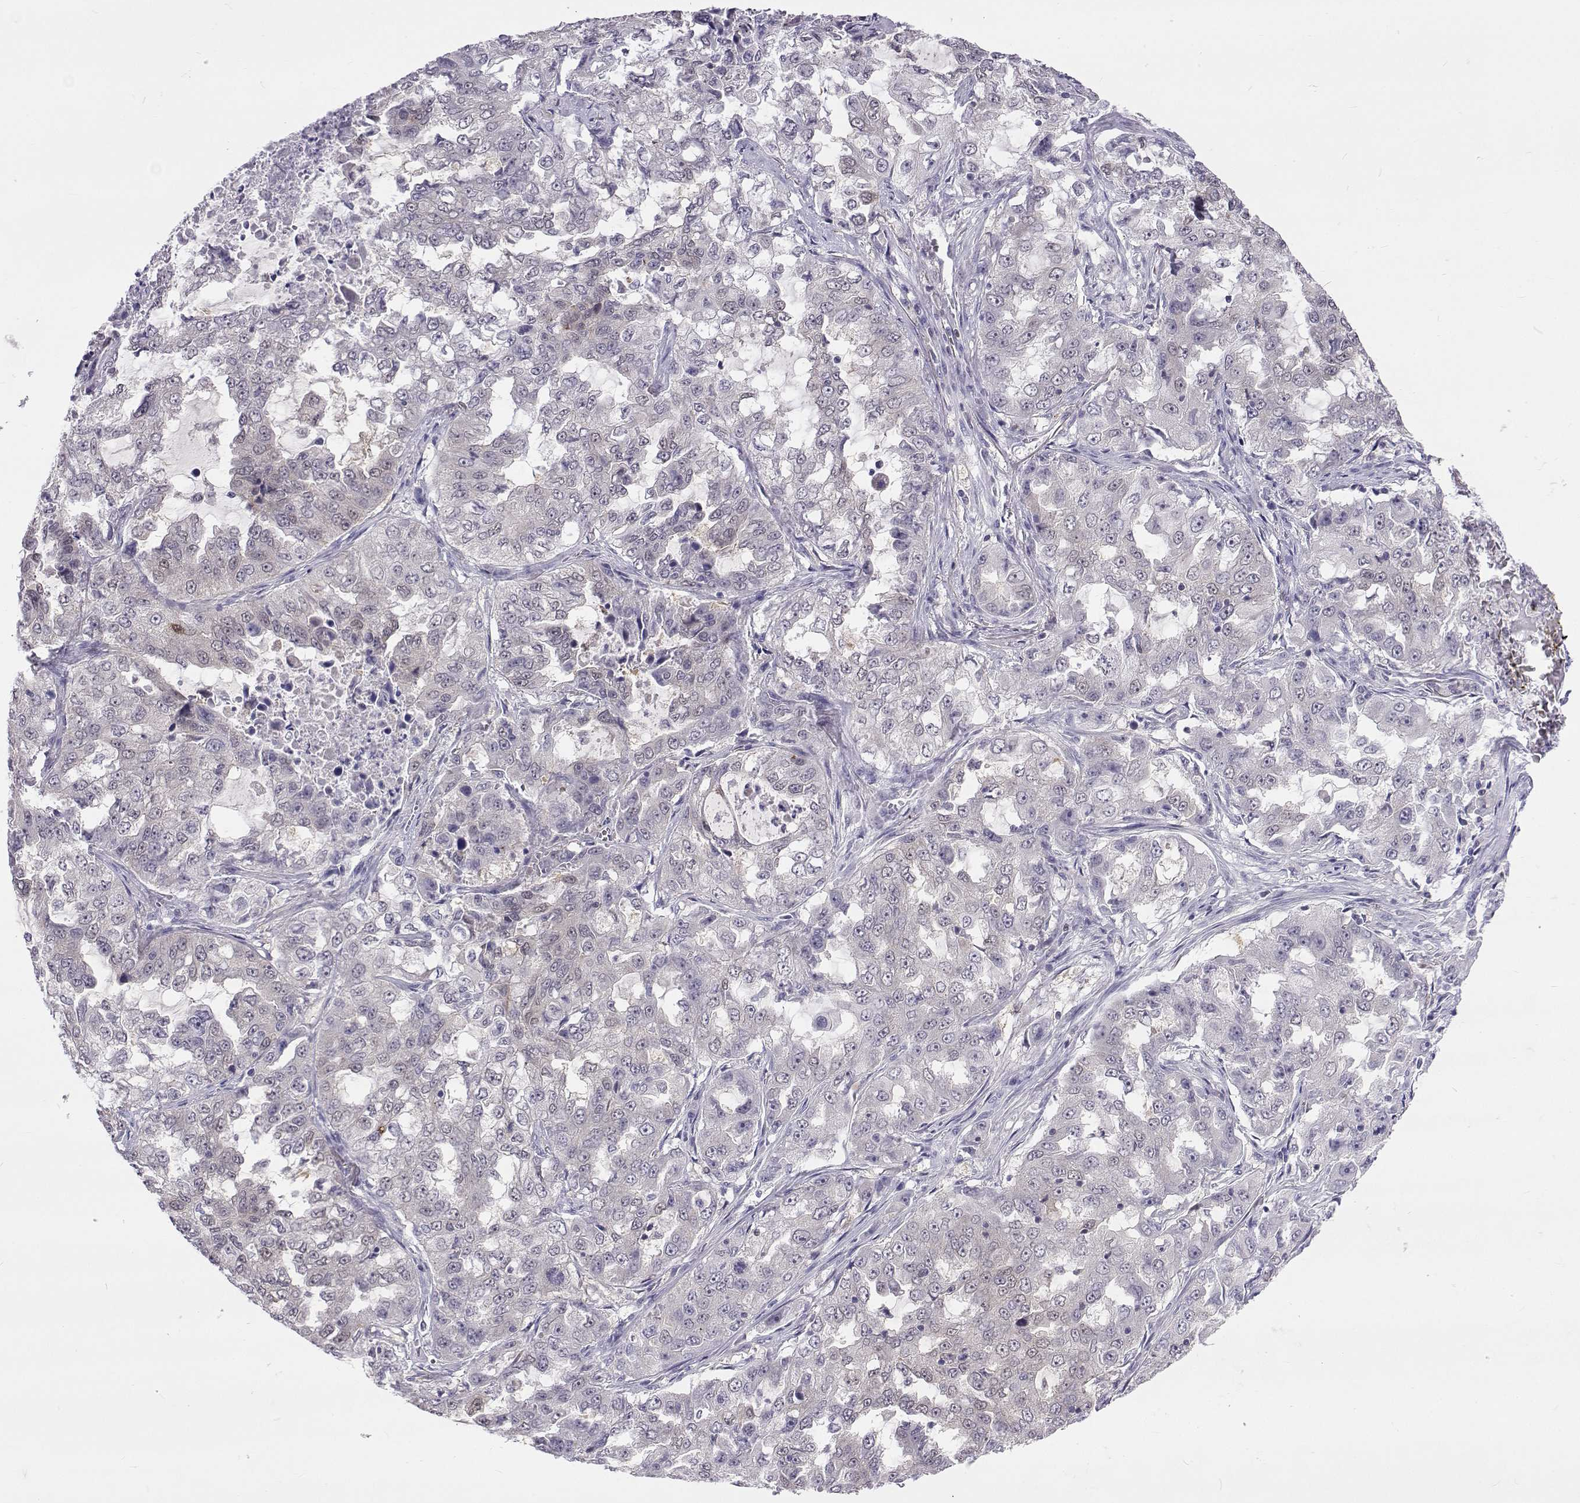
{"staining": {"intensity": "negative", "quantity": "none", "location": "none"}, "tissue": "lung cancer", "cell_type": "Tumor cells", "image_type": "cancer", "snomed": [{"axis": "morphology", "description": "Adenocarcinoma, NOS"}, {"axis": "topography", "description": "Lung"}], "caption": "An immunohistochemistry histopathology image of lung cancer (adenocarcinoma) is shown. There is no staining in tumor cells of lung cancer (adenocarcinoma). Brightfield microscopy of IHC stained with DAB (3,3'-diaminobenzidine) (brown) and hematoxylin (blue), captured at high magnification.", "gene": "GALM", "patient": {"sex": "female", "age": 61}}